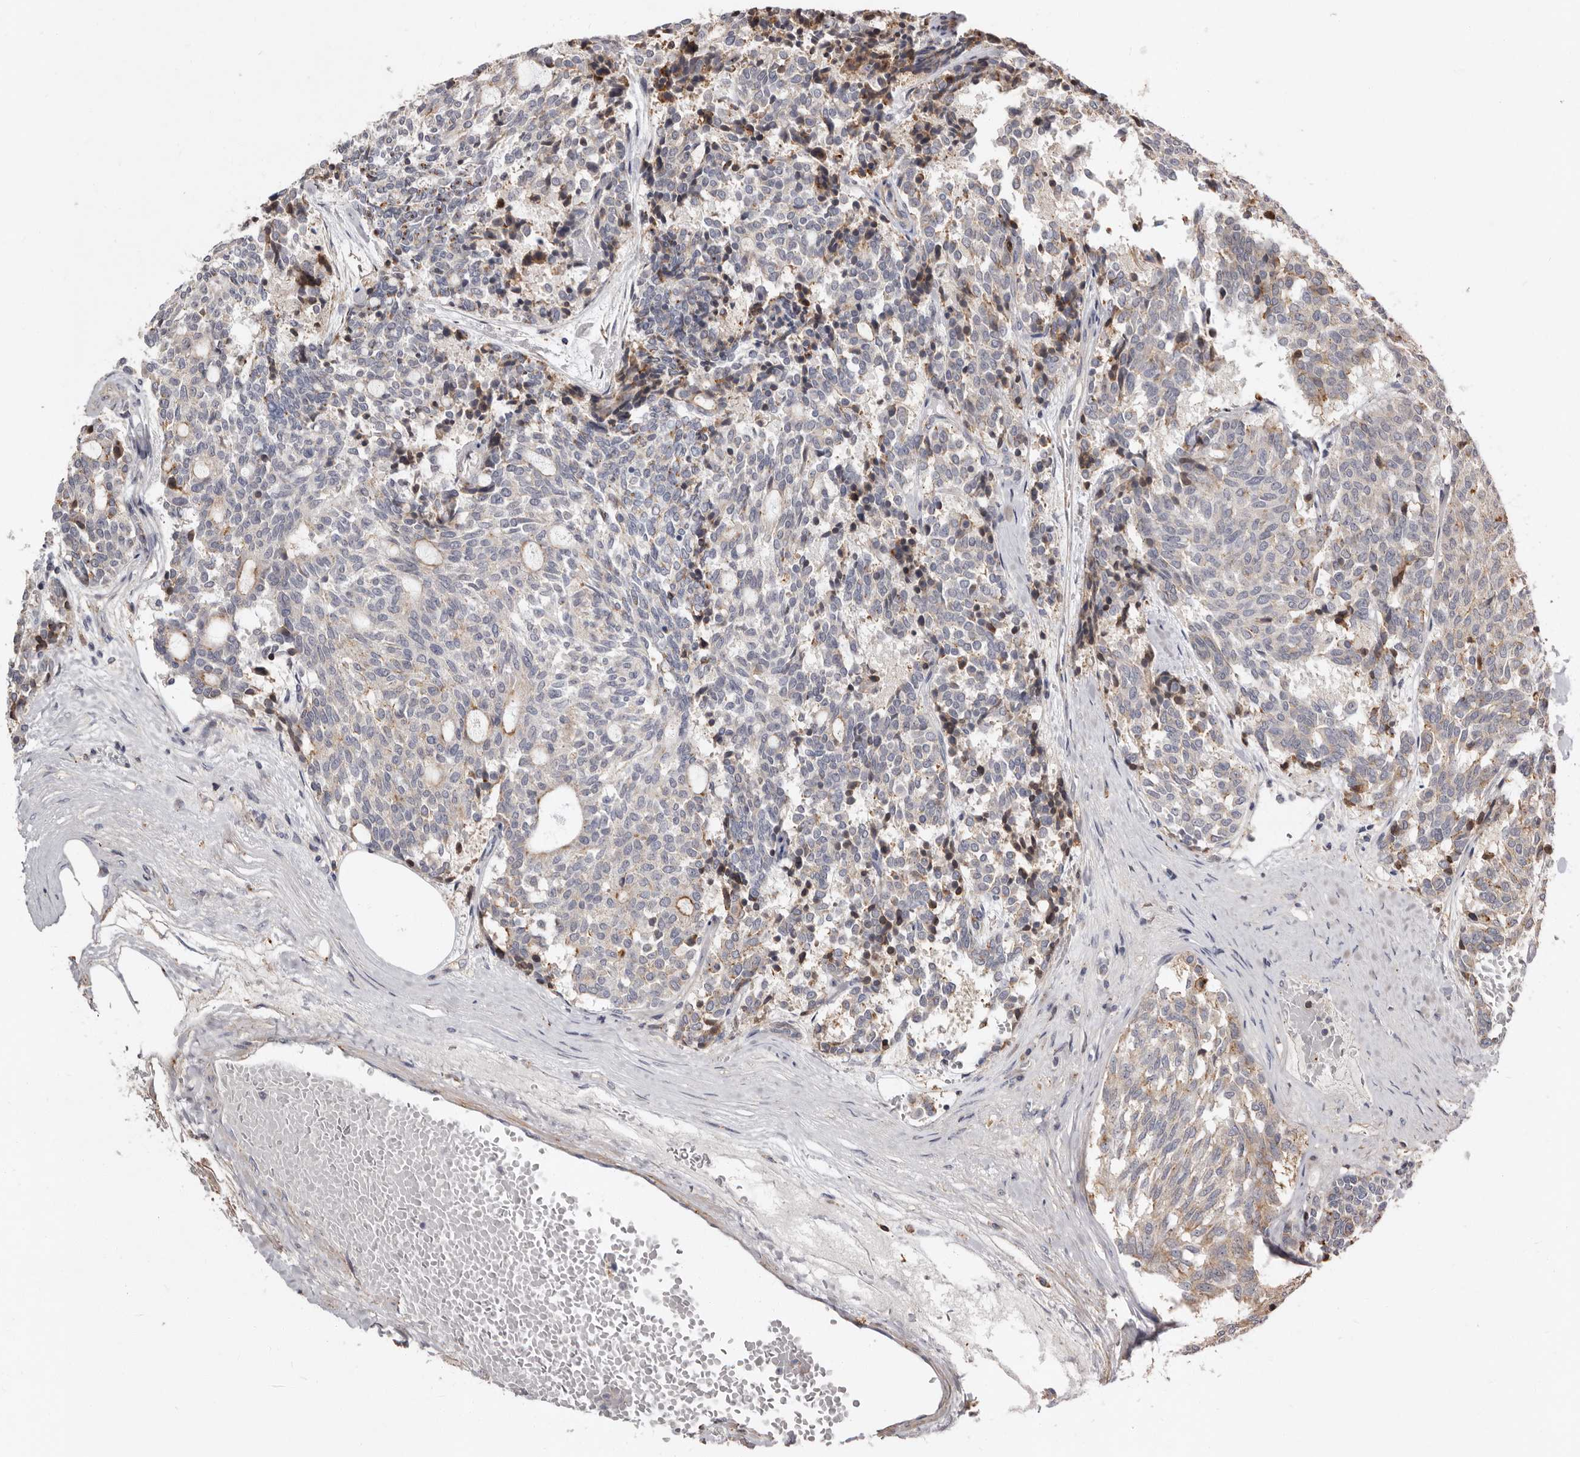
{"staining": {"intensity": "weak", "quantity": "<25%", "location": "cytoplasmic/membranous"}, "tissue": "carcinoid", "cell_type": "Tumor cells", "image_type": "cancer", "snomed": [{"axis": "morphology", "description": "Carcinoid, malignant, NOS"}, {"axis": "topography", "description": "Pancreas"}], "caption": "Immunohistochemical staining of malignant carcinoid reveals no significant staining in tumor cells.", "gene": "KIF26B", "patient": {"sex": "female", "age": 54}}